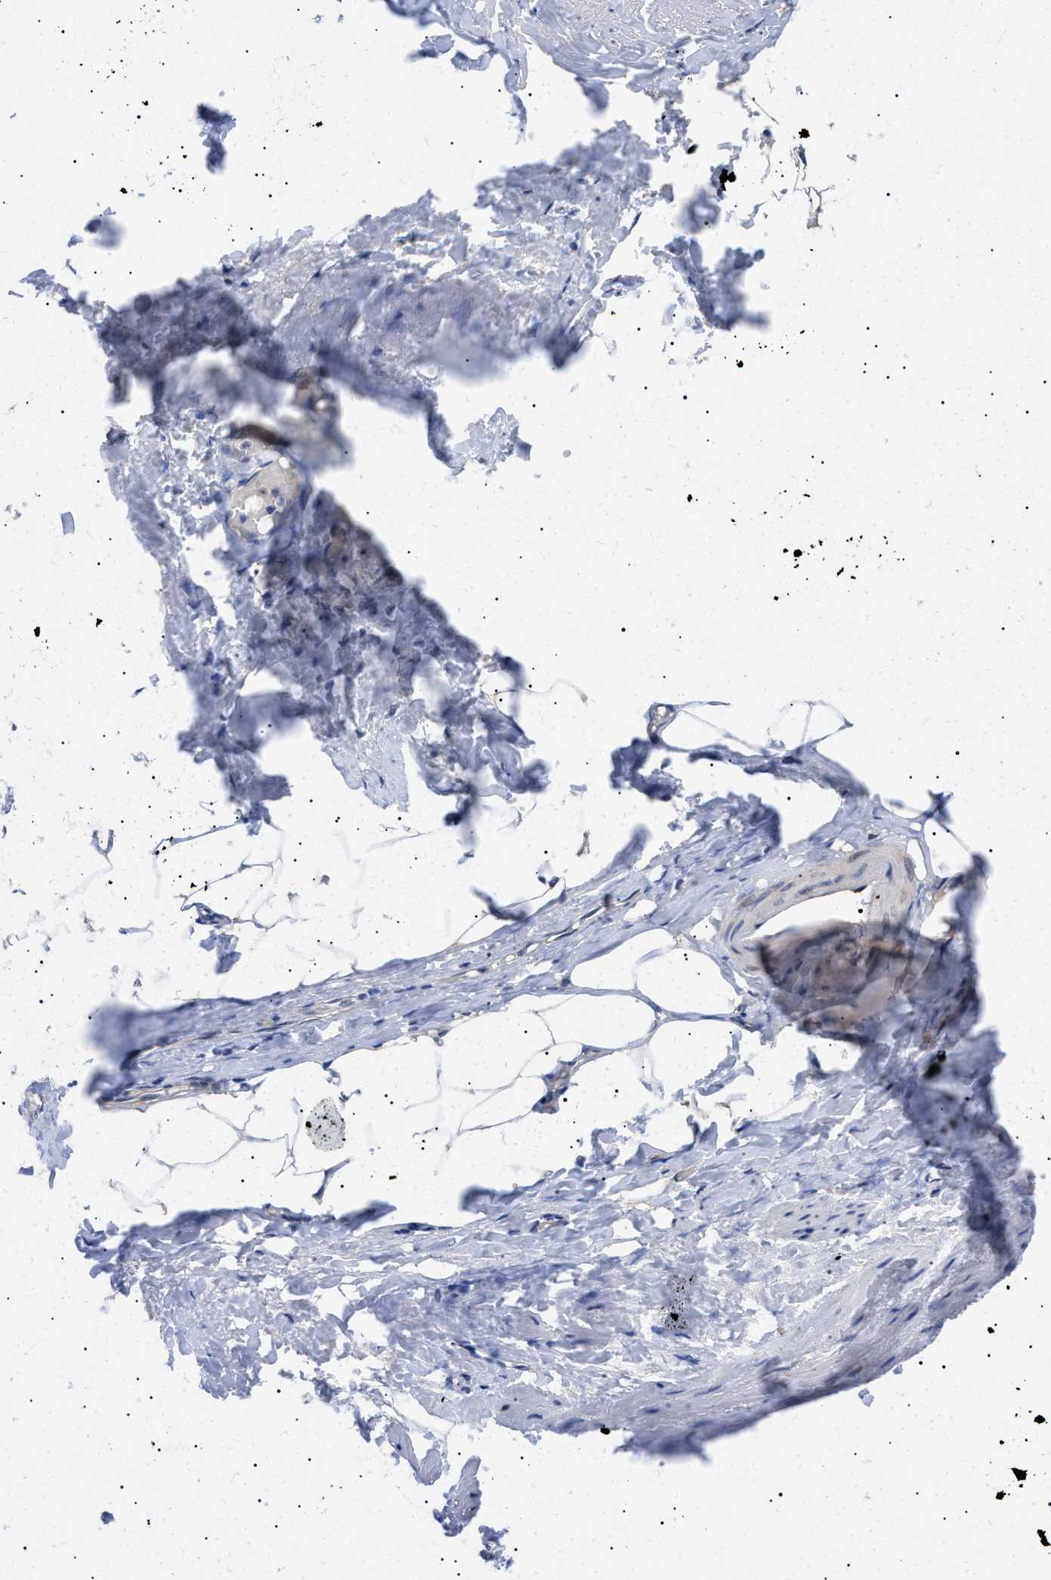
{"staining": {"intensity": "negative", "quantity": "none", "location": "none"}, "tissue": "adipose tissue", "cell_type": "Adipocytes", "image_type": "normal", "snomed": [{"axis": "morphology", "description": "Normal tissue, NOS"}, {"axis": "topography", "description": "Soft tissue"}, {"axis": "topography", "description": "Vascular tissue"}], "caption": "DAB (3,3'-diaminobenzidine) immunohistochemical staining of benign adipose tissue shows no significant expression in adipocytes.", "gene": "GARRE1", "patient": {"sex": "female", "age": 35}}